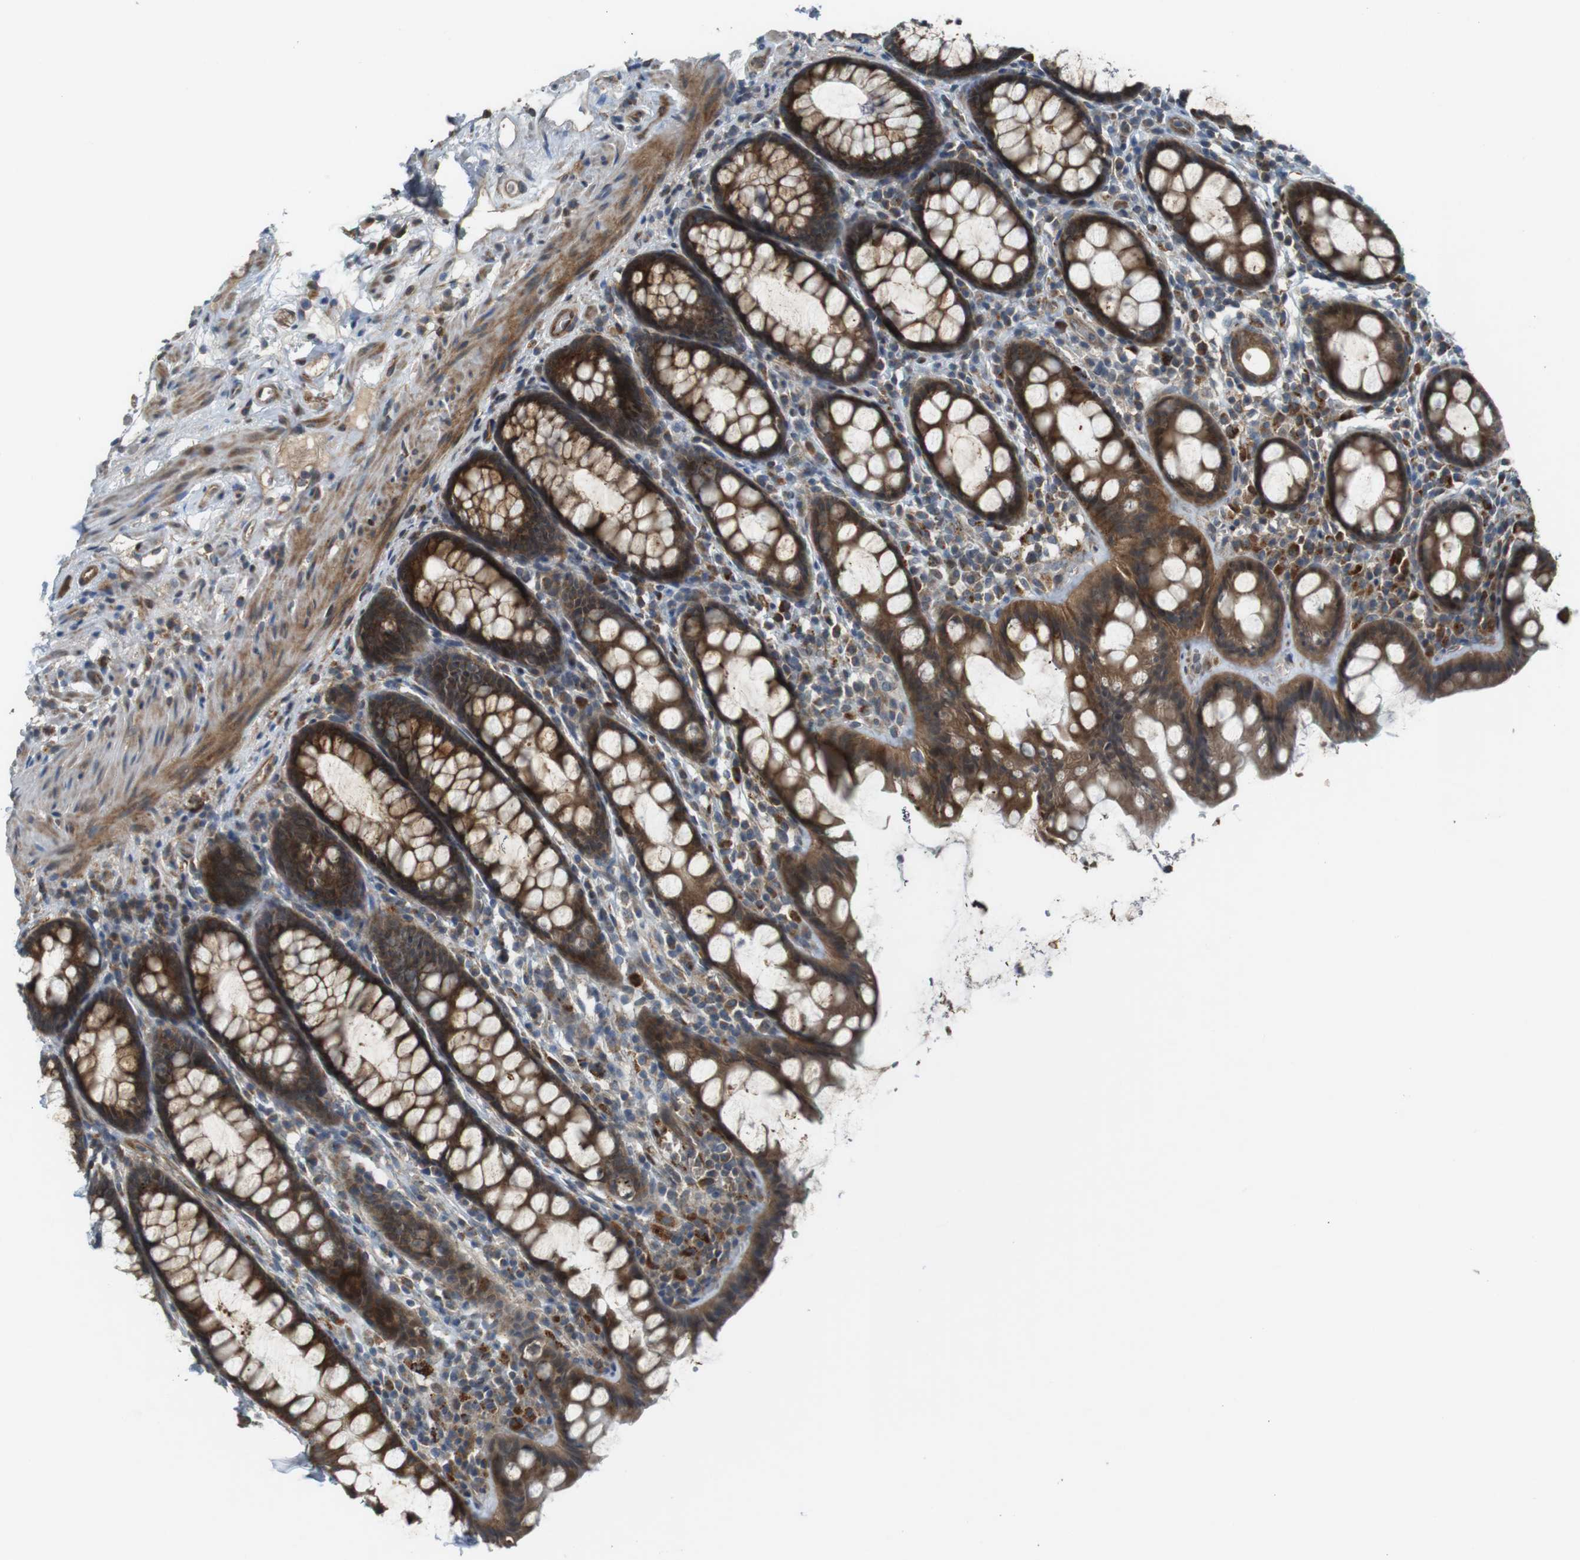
{"staining": {"intensity": "strong", "quantity": ">75%", "location": "cytoplasmic/membranous"}, "tissue": "rectum", "cell_type": "Glandular cells", "image_type": "normal", "snomed": [{"axis": "morphology", "description": "Normal tissue, NOS"}, {"axis": "topography", "description": "Rectum"}], "caption": "Normal rectum demonstrates strong cytoplasmic/membranous positivity in about >75% of glandular cells (Brightfield microscopy of DAB IHC at high magnification)..", "gene": "IFFO2", "patient": {"sex": "male", "age": 92}}